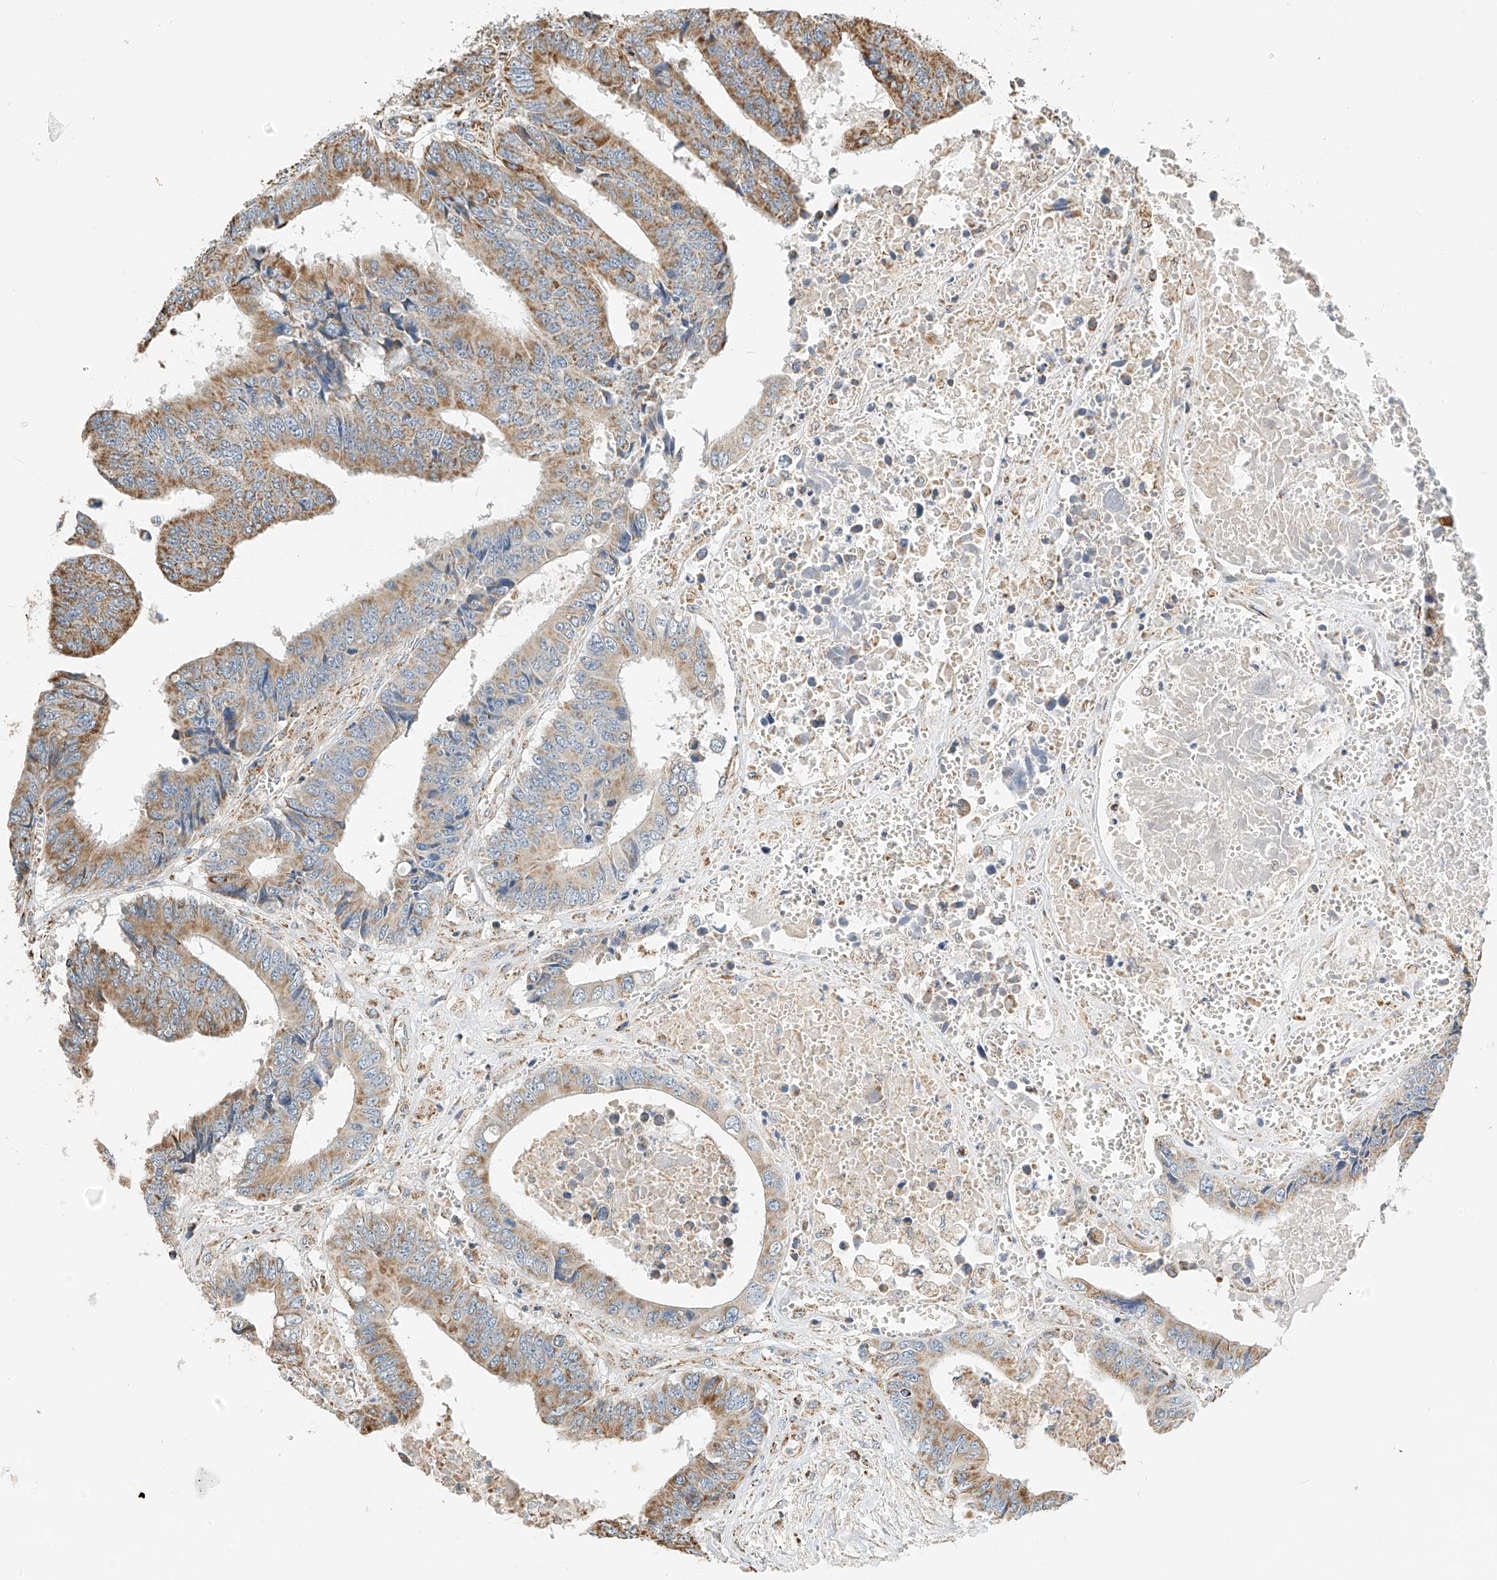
{"staining": {"intensity": "moderate", "quantity": ">75%", "location": "cytoplasmic/membranous"}, "tissue": "colorectal cancer", "cell_type": "Tumor cells", "image_type": "cancer", "snomed": [{"axis": "morphology", "description": "Adenocarcinoma, NOS"}, {"axis": "topography", "description": "Rectum"}], "caption": "A brown stain highlights moderate cytoplasmic/membranous staining of a protein in adenocarcinoma (colorectal) tumor cells.", "gene": "YIPF7", "patient": {"sex": "male", "age": 84}}